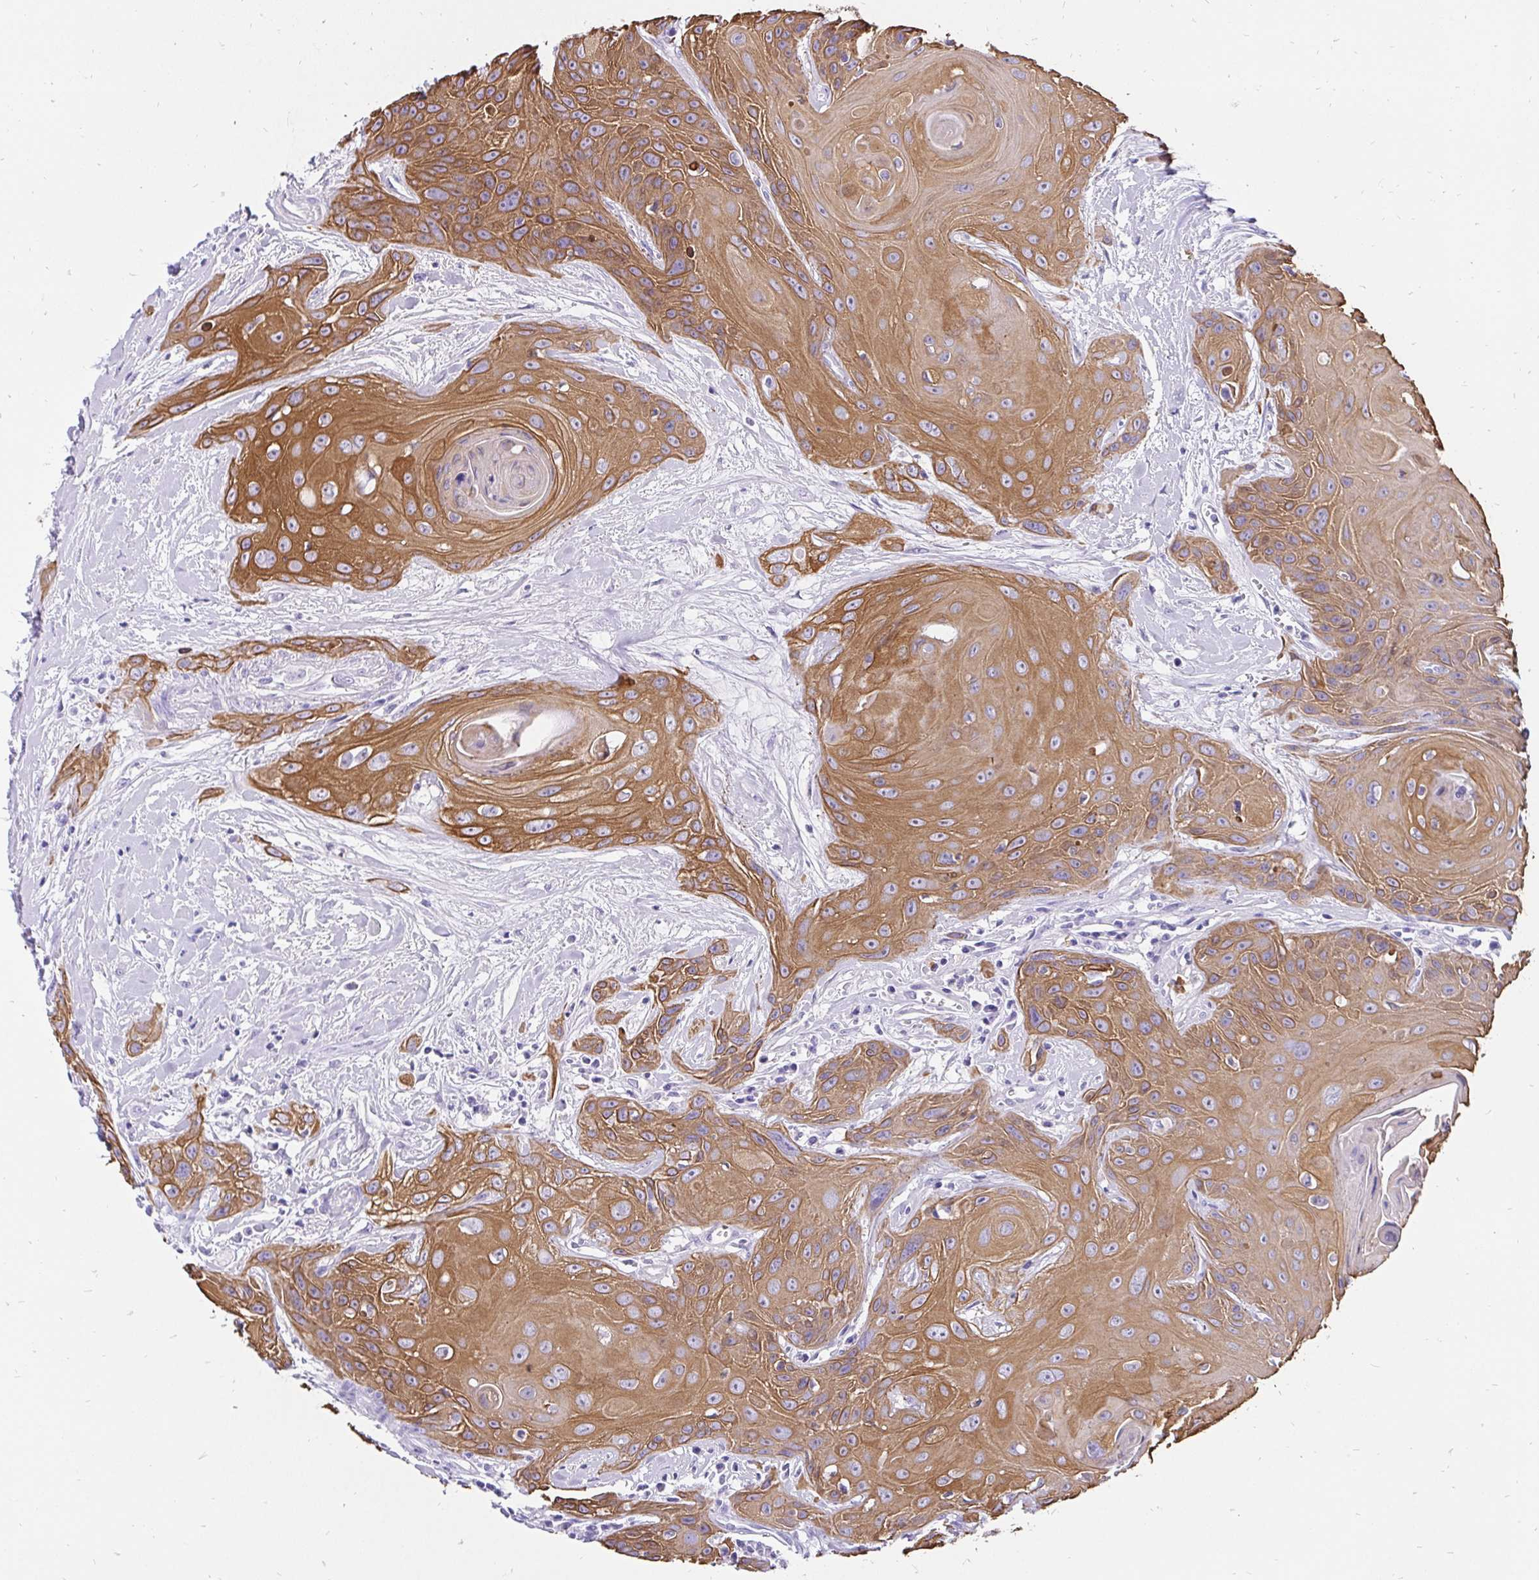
{"staining": {"intensity": "moderate", "quantity": ">75%", "location": "cytoplasmic/membranous"}, "tissue": "head and neck cancer", "cell_type": "Tumor cells", "image_type": "cancer", "snomed": [{"axis": "morphology", "description": "Squamous cell carcinoma, NOS"}, {"axis": "topography", "description": "Head-Neck"}], "caption": "The photomicrograph shows immunohistochemical staining of head and neck cancer. There is moderate cytoplasmic/membranous positivity is seen in approximately >75% of tumor cells.", "gene": "KRT13", "patient": {"sex": "female", "age": 73}}